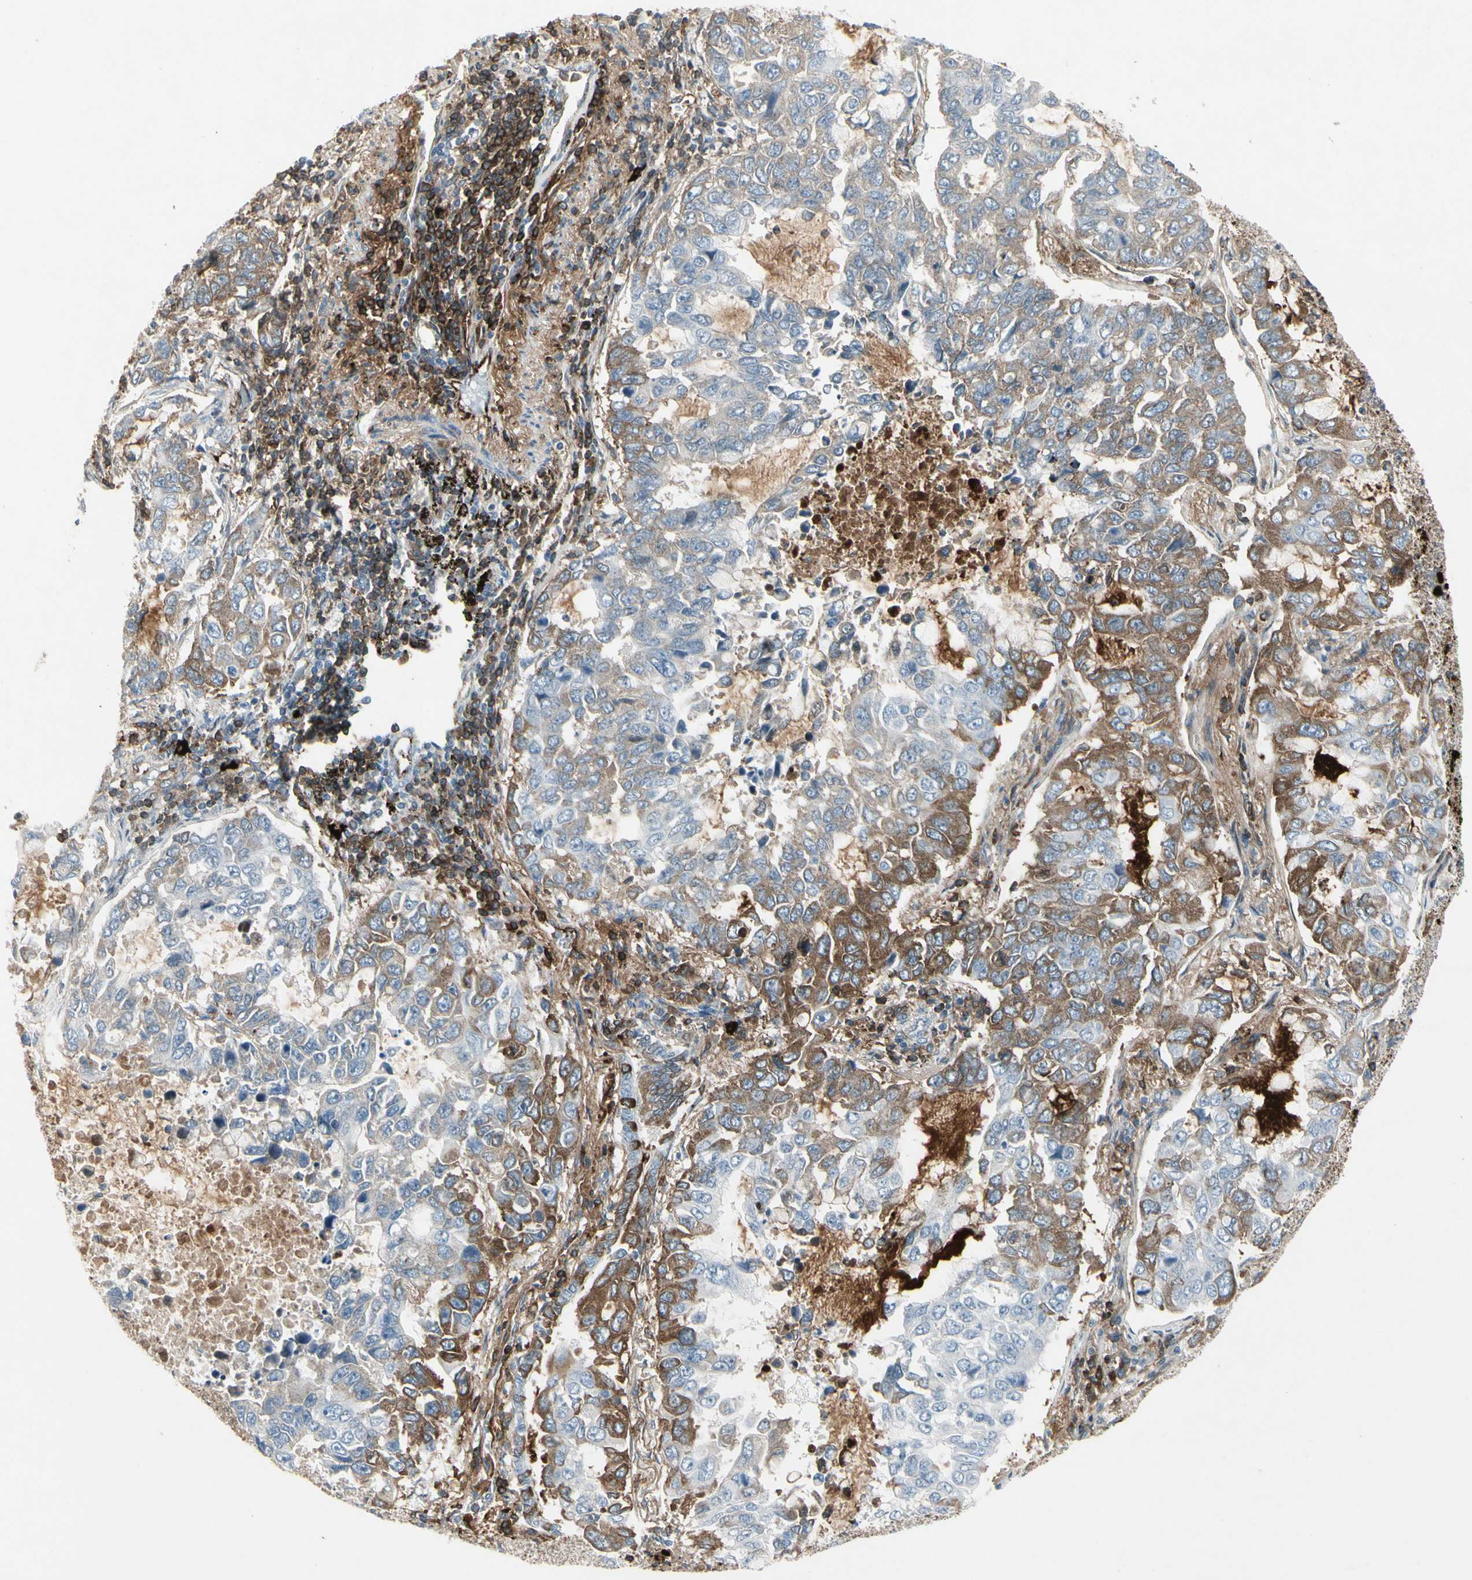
{"staining": {"intensity": "moderate", "quantity": "25%-75%", "location": "cytoplasmic/membranous"}, "tissue": "lung cancer", "cell_type": "Tumor cells", "image_type": "cancer", "snomed": [{"axis": "morphology", "description": "Adenocarcinoma, NOS"}, {"axis": "topography", "description": "Lung"}], "caption": "The immunohistochemical stain highlights moderate cytoplasmic/membranous staining in tumor cells of lung adenocarcinoma tissue.", "gene": "IGHM", "patient": {"sex": "male", "age": 64}}